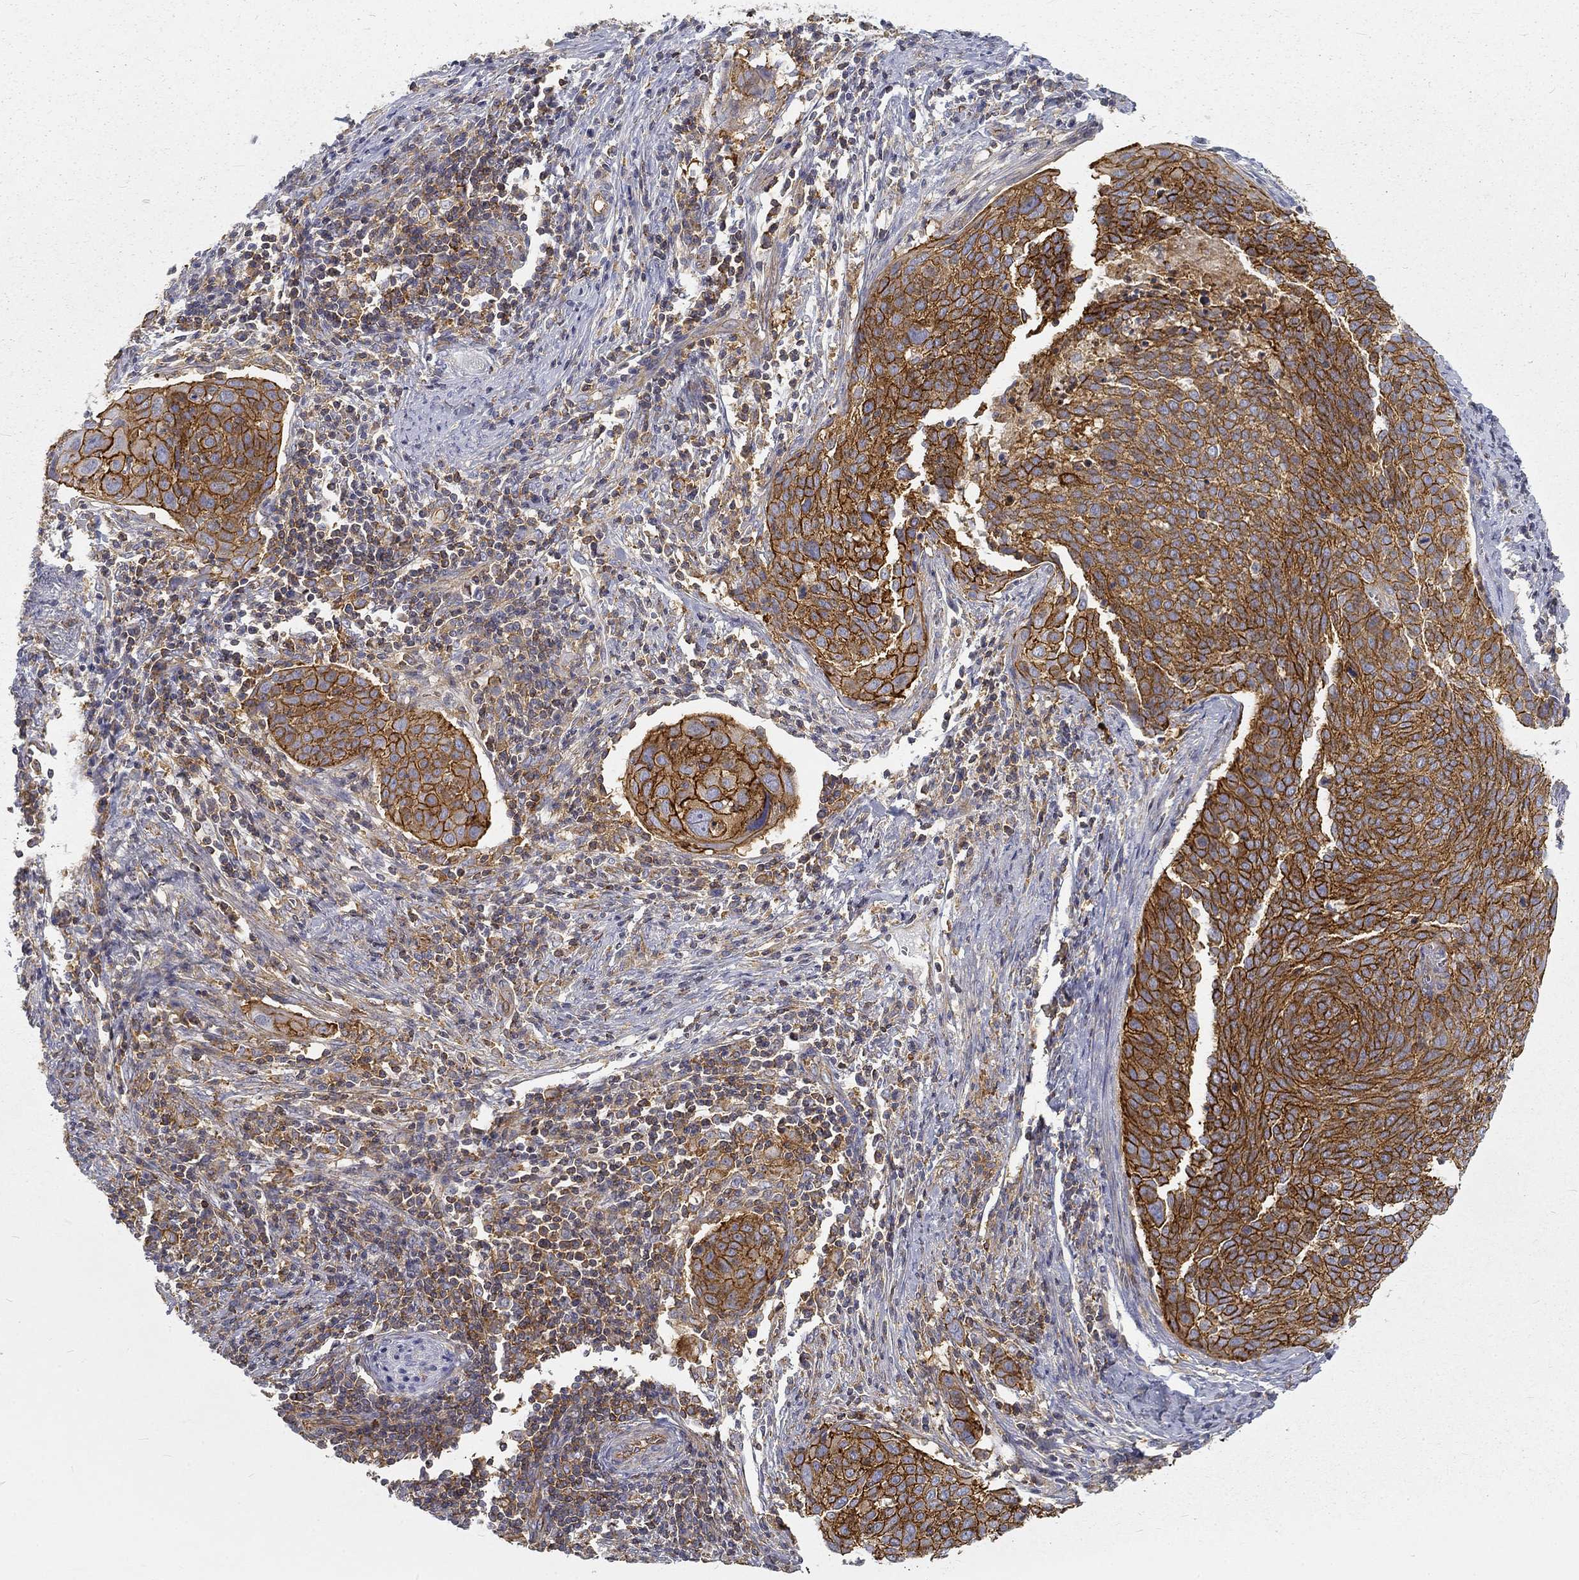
{"staining": {"intensity": "strong", "quantity": ">75%", "location": "cytoplasmic/membranous"}, "tissue": "cervical cancer", "cell_type": "Tumor cells", "image_type": "cancer", "snomed": [{"axis": "morphology", "description": "Squamous cell carcinoma, NOS"}, {"axis": "topography", "description": "Cervix"}], "caption": "Protein staining displays strong cytoplasmic/membranous positivity in about >75% of tumor cells in cervical cancer.", "gene": "MTMR11", "patient": {"sex": "female", "age": 39}}